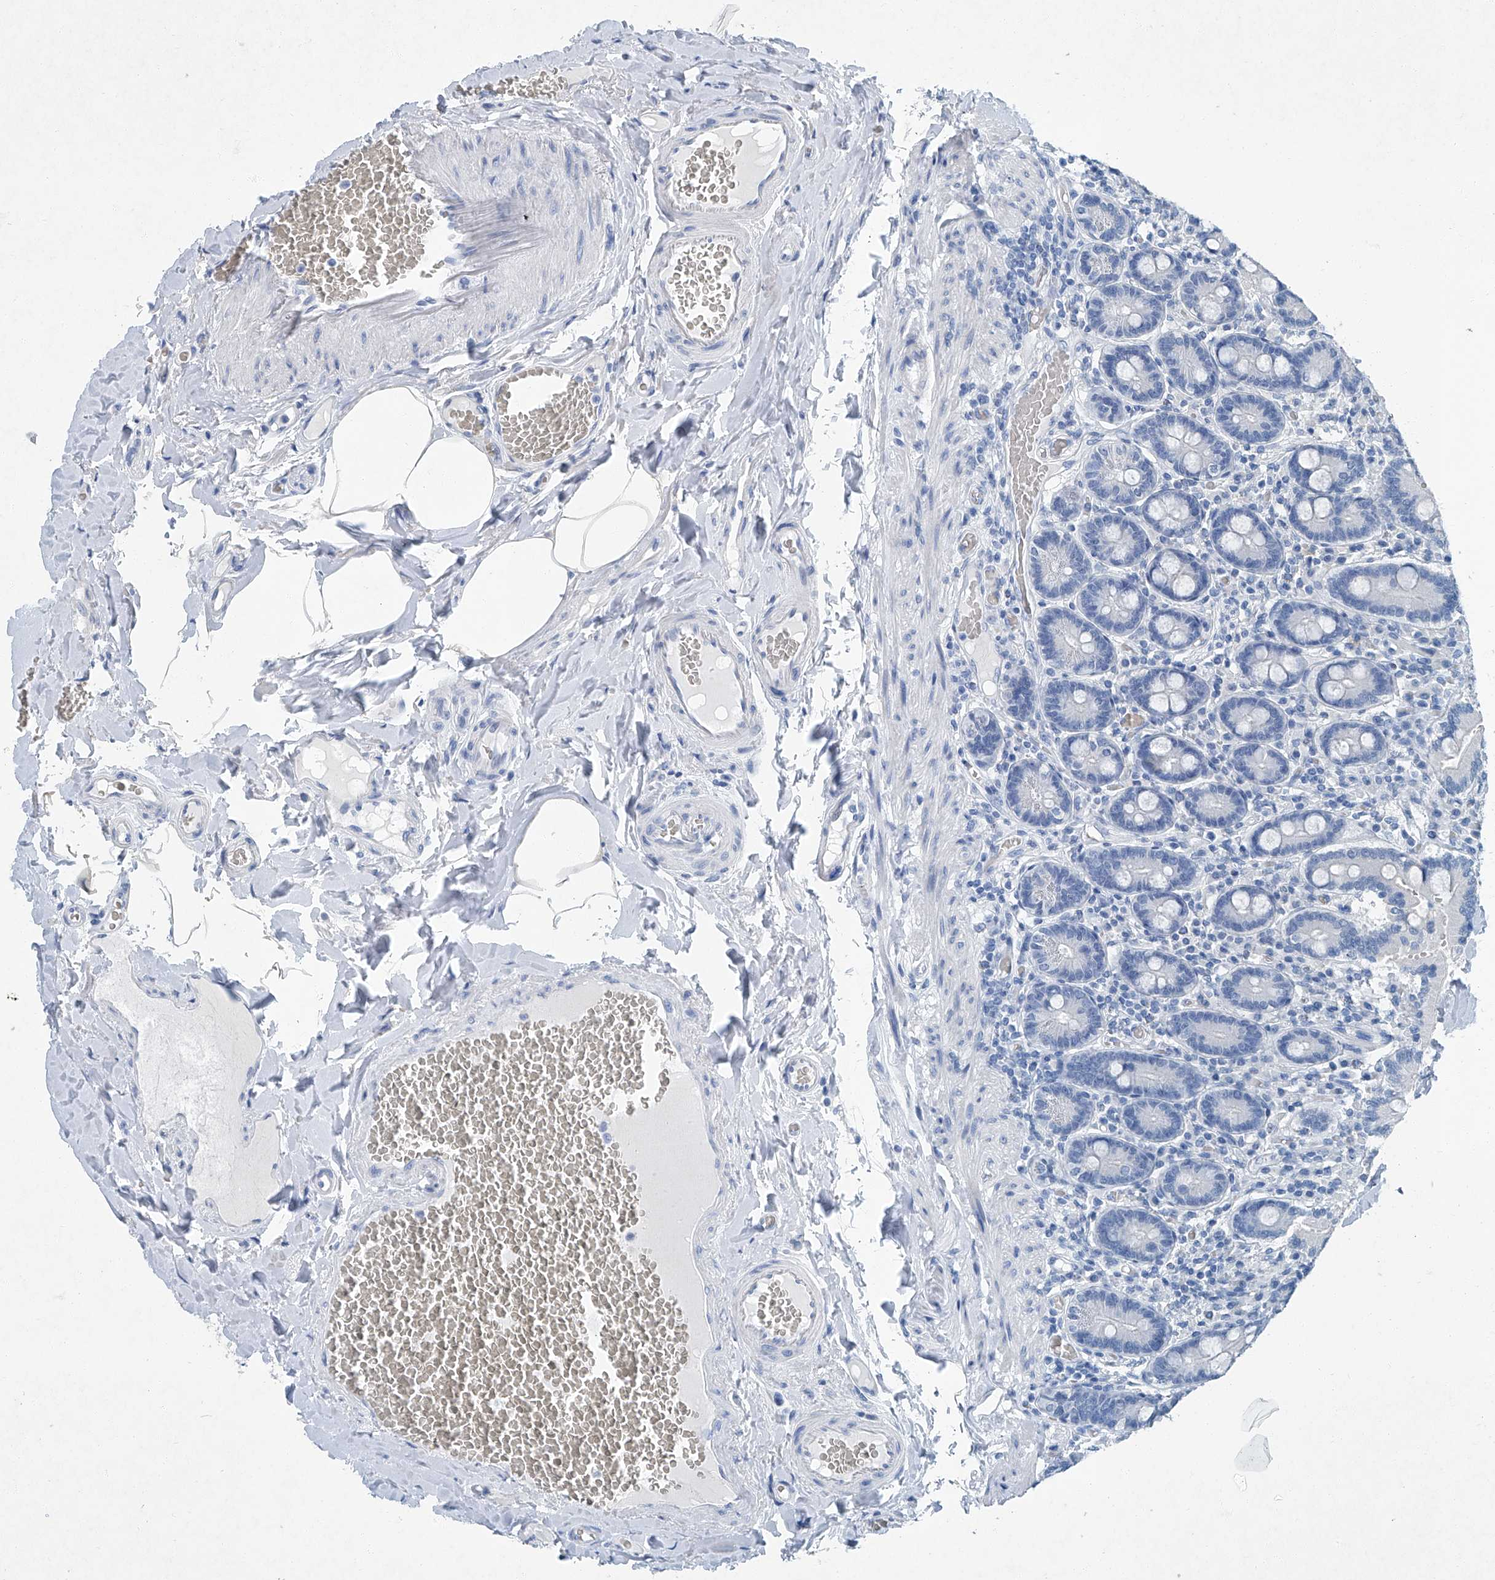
{"staining": {"intensity": "negative", "quantity": "none", "location": "none"}, "tissue": "duodenum", "cell_type": "Glandular cells", "image_type": "normal", "snomed": [{"axis": "morphology", "description": "Normal tissue, NOS"}, {"axis": "topography", "description": "Duodenum"}], "caption": "The photomicrograph demonstrates no significant expression in glandular cells of duodenum. (Immunohistochemistry, brightfield microscopy, high magnification).", "gene": "CYP2A7", "patient": {"sex": "female", "age": 62}}